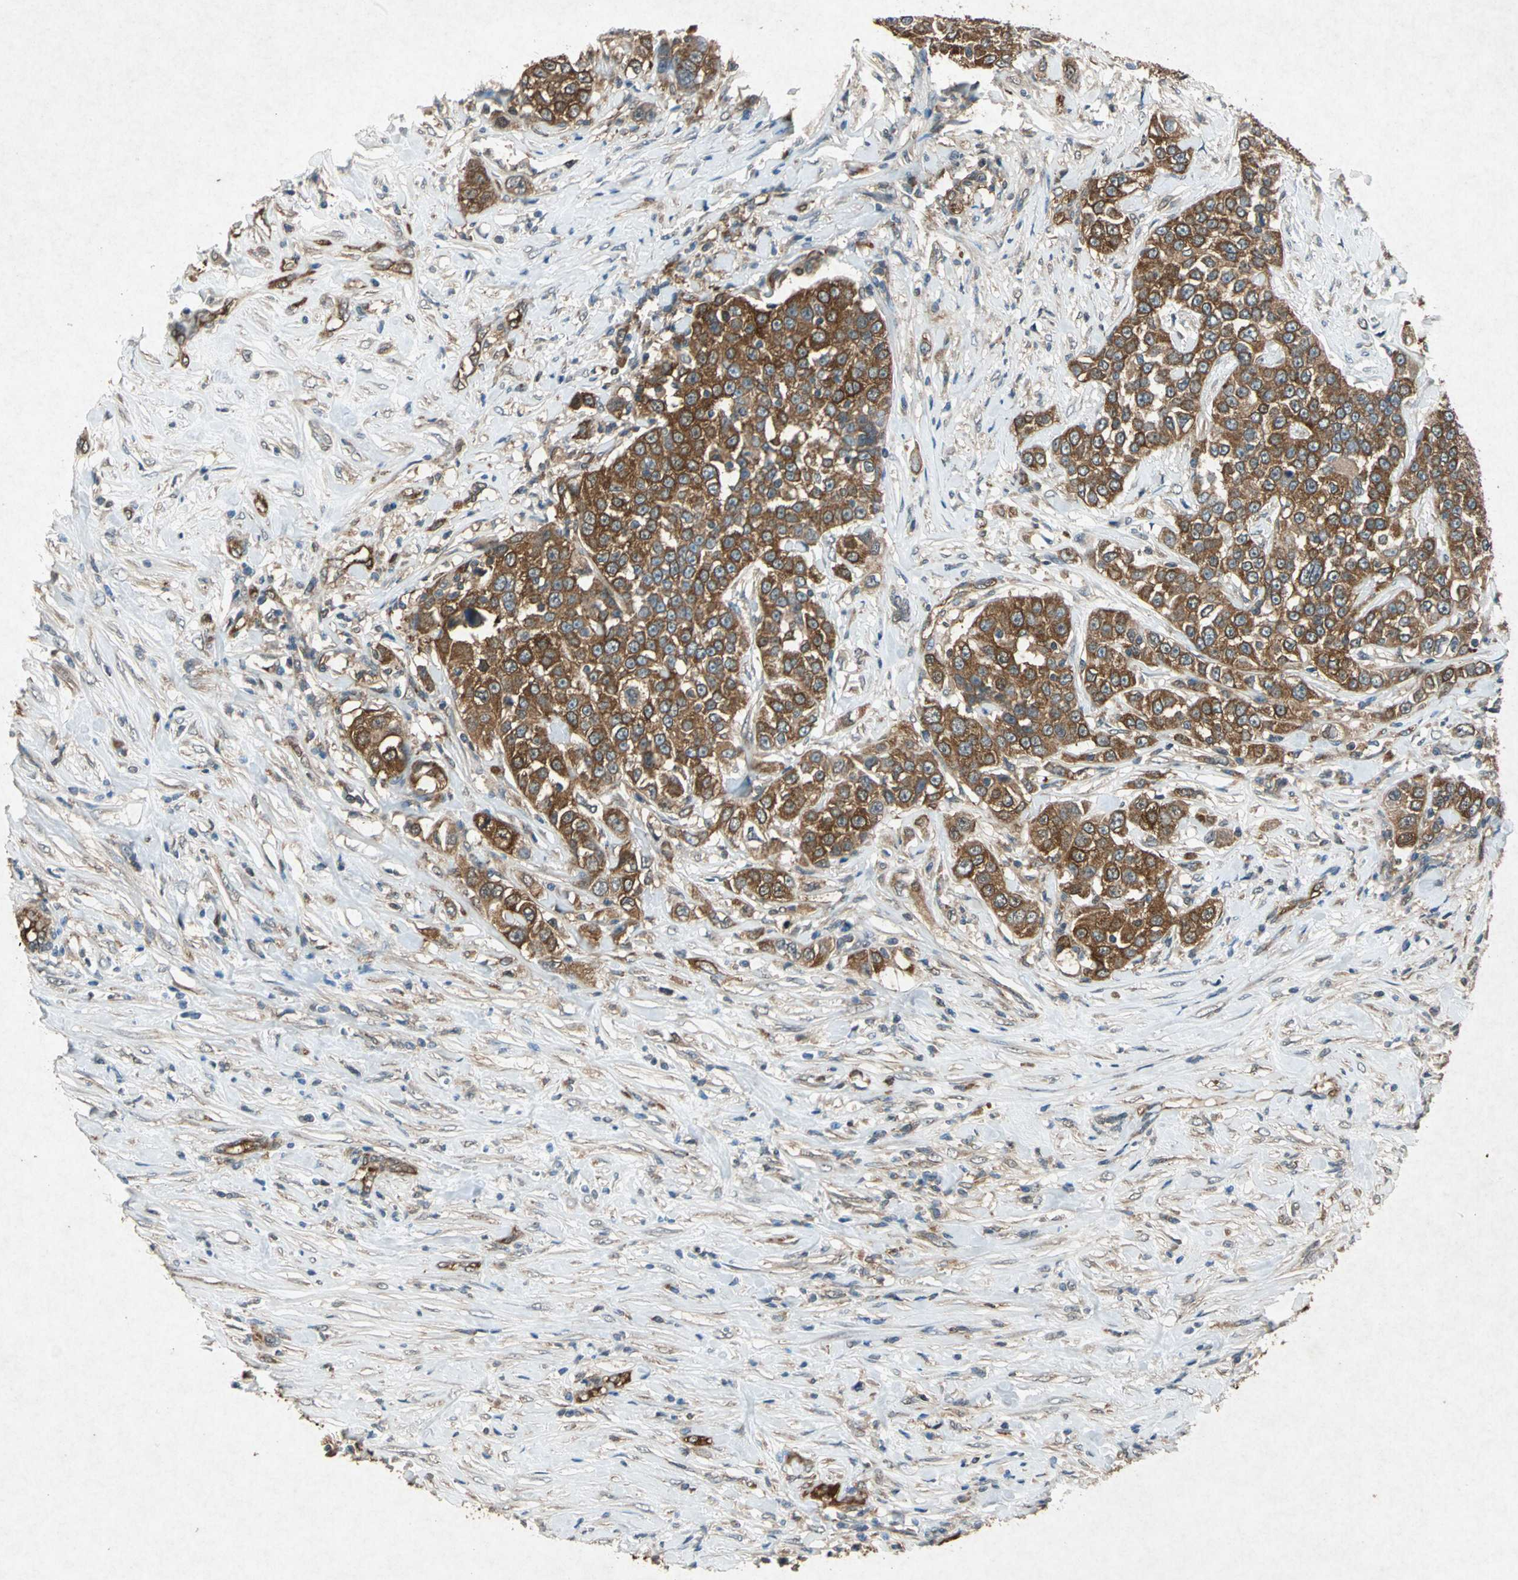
{"staining": {"intensity": "strong", "quantity": ">75%", "location": "cytoplasmic/membranous"}, "tissue": "urothelial cancer", "cell_type": "Tumor cells", "image_type": "cancer", "snomed": [{"axis": "morphology", "description": "Urothelial carcinoma, High grade"}, {"axis": "topography", "description": "Urinary bladder"}], "caption": "A micrograph showing strong cytoplasmic/membranous positivity in approximately >75% of tumor cells in urothelial cancer, as visualized by brown immunohistochemical staining.", "gene": "HSP90AB1", "patient": {"sex": "female", "age": 80}}